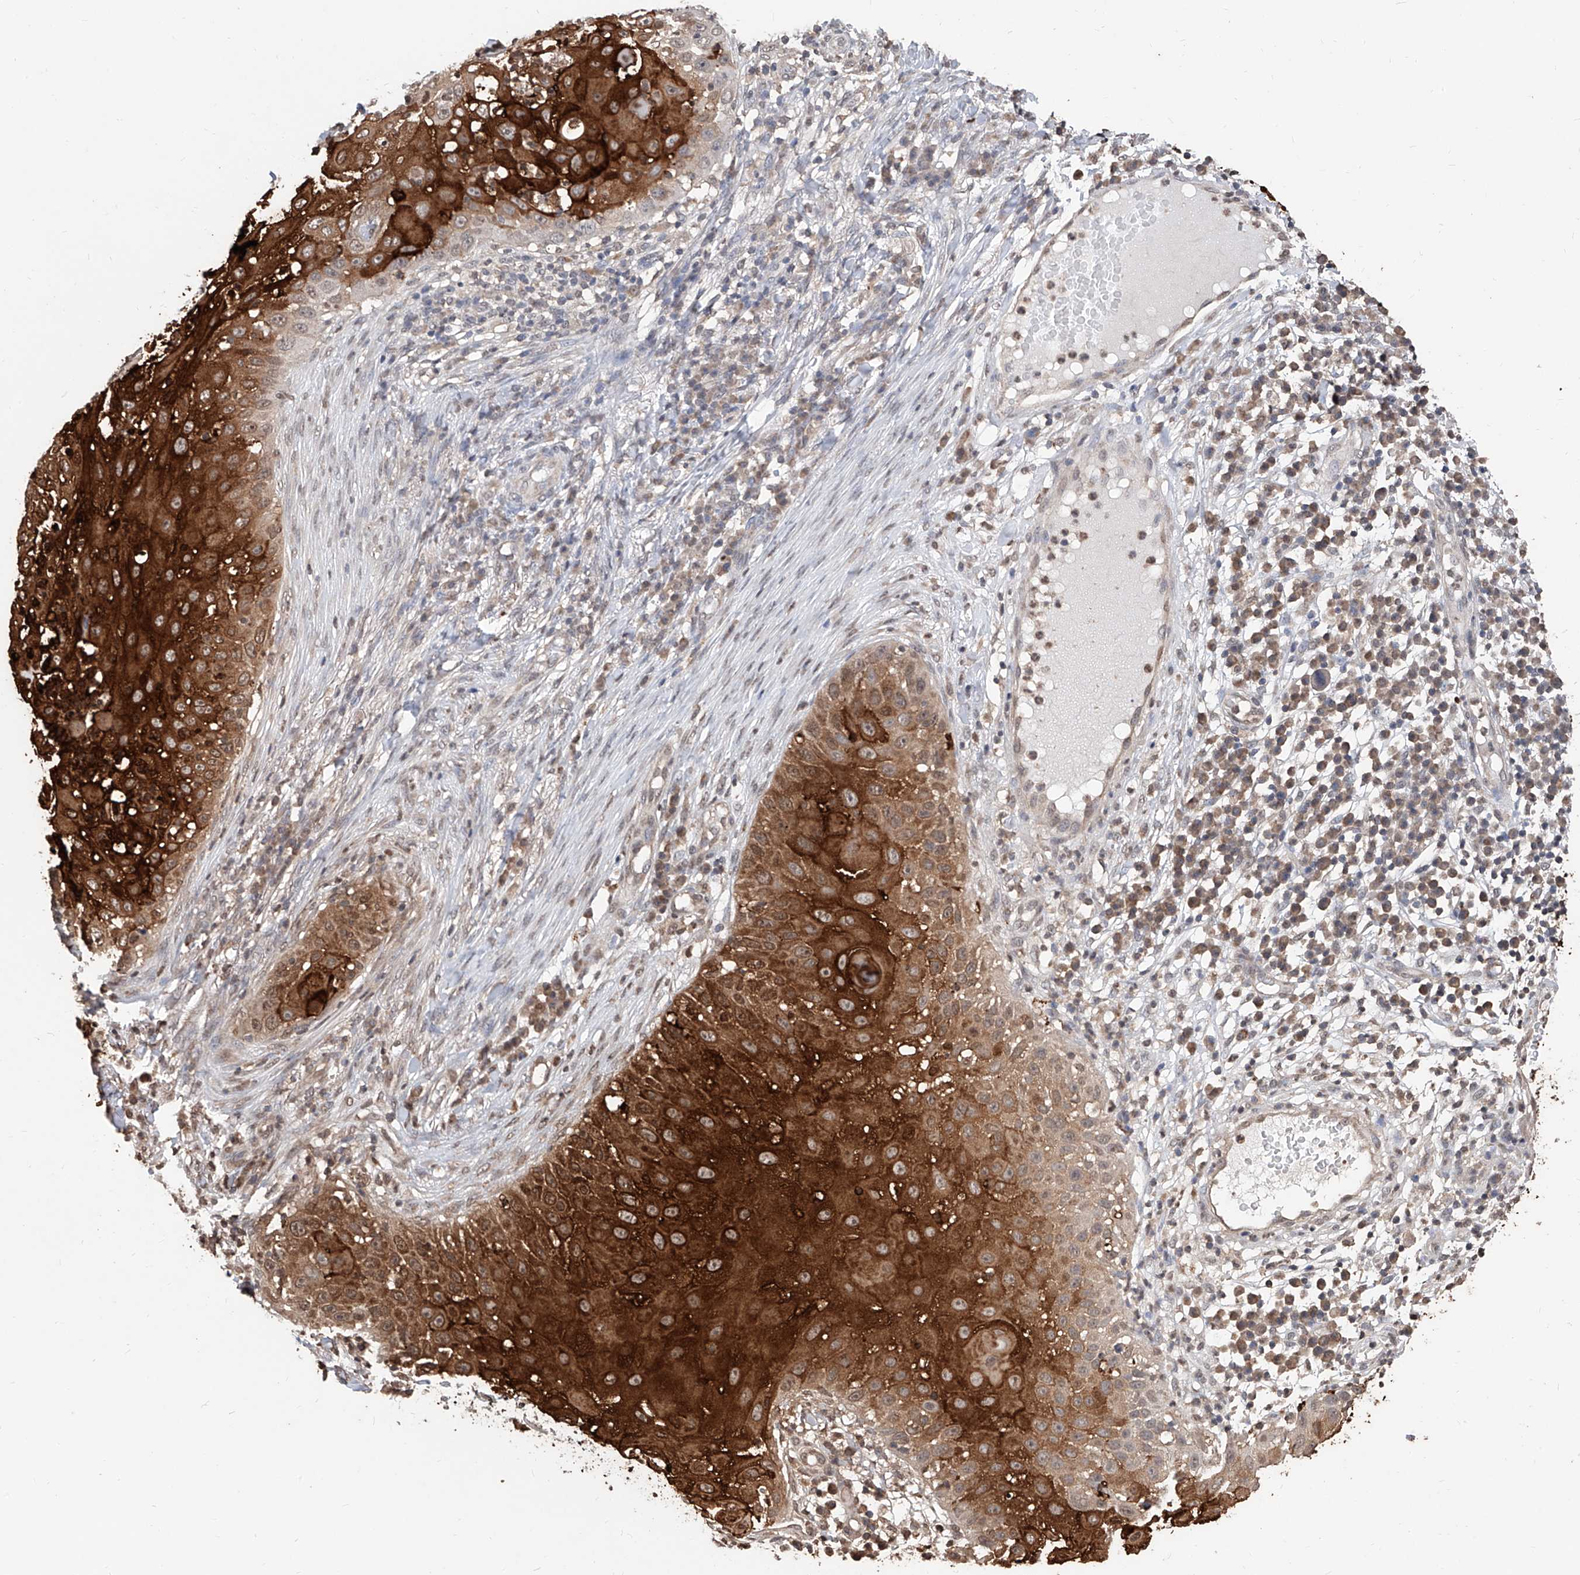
{"staining": {"intensity": "strong", "quantity": "25%-75%", "location": "cytoplasmic/membranous"}, "tissue": "skin cancer", "cell_type": "Tumor cells", "image_type": "cancer", "snomed": [{"axis": "morphology", "description": "Squamous cell carcinoma, NOS"}, {"axis": "topography", "description": "Skin"}], "caption": "Protein expression analysis of skin cancer (squamous cell carcinoma) shows strong cytoplasmic/membranous positivity in about 25%-75% of tumor cells.", "gene": "RP9", "patient": {"sex": "female", "age": 44}}